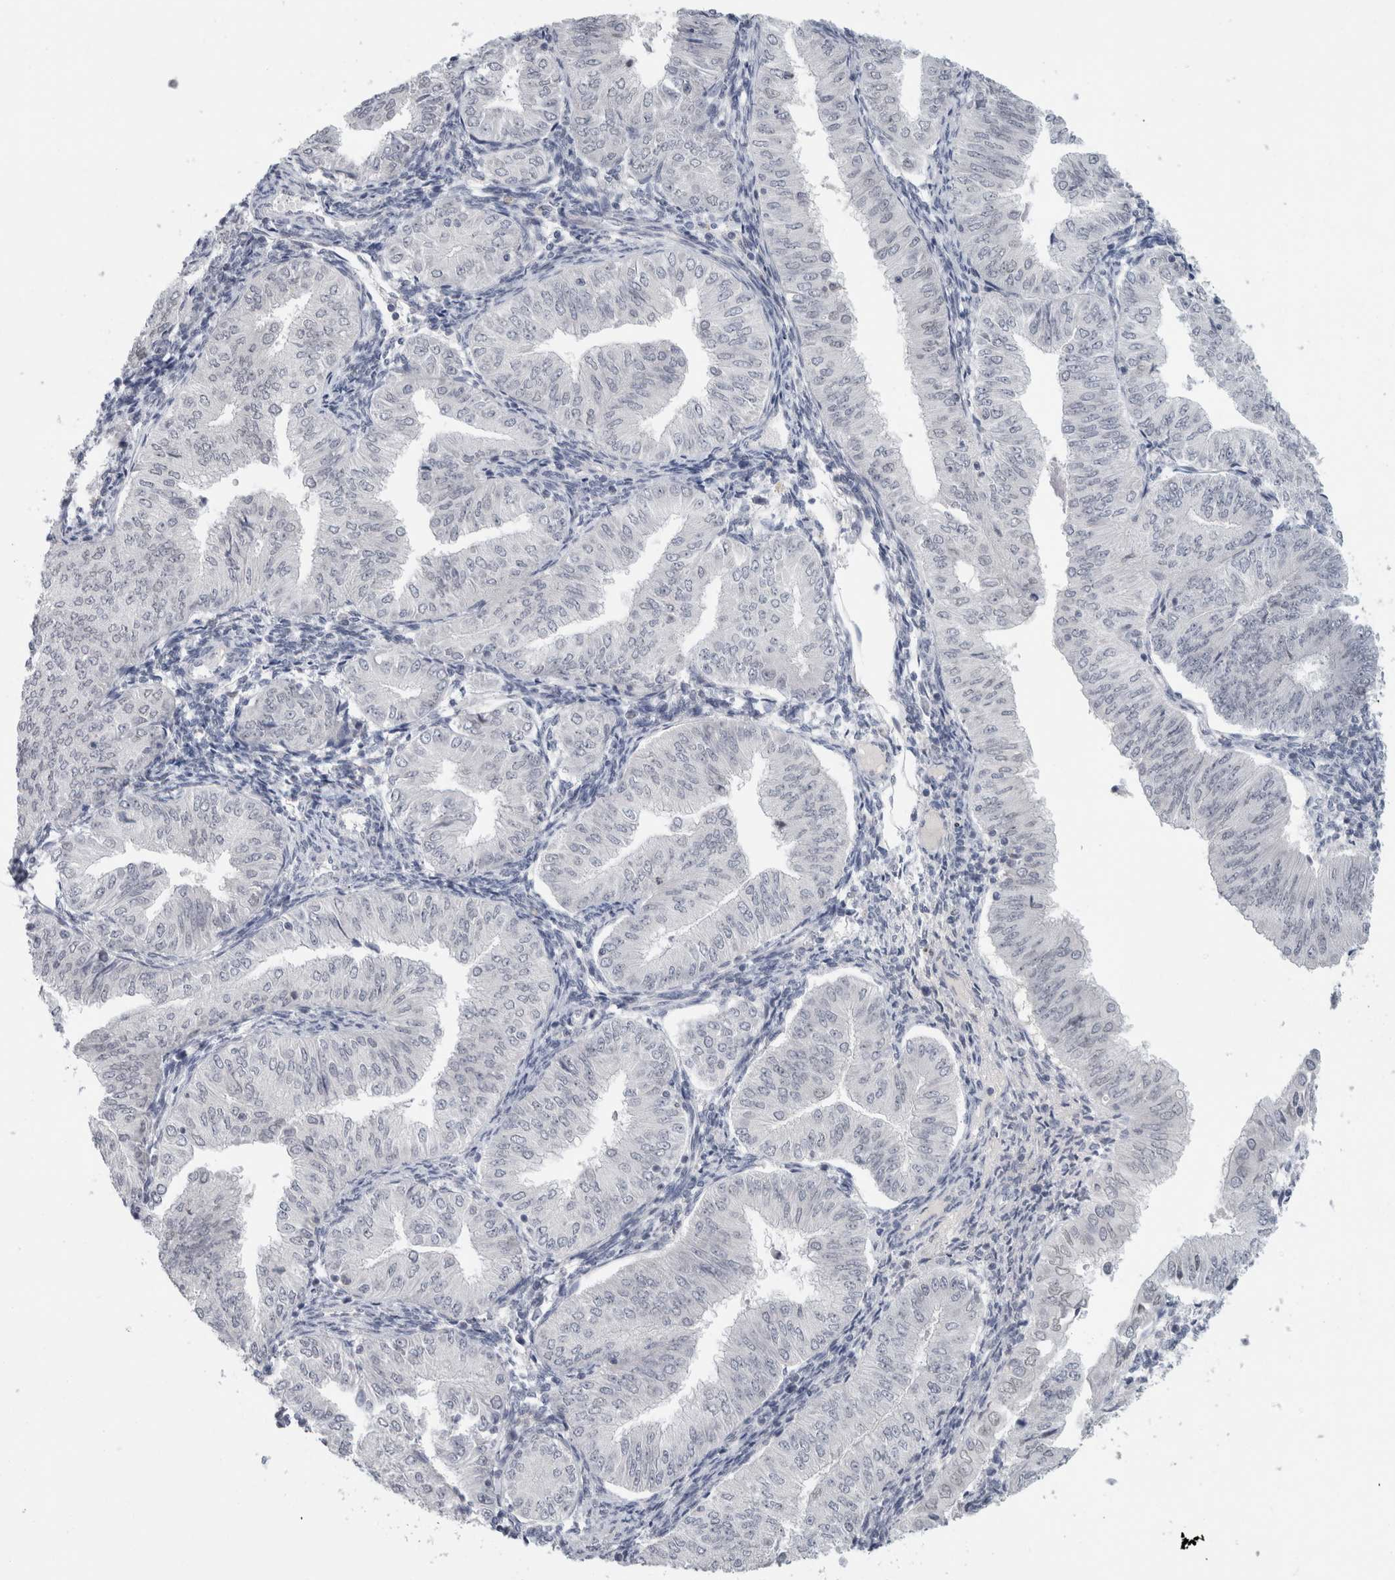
{"staining": {"intensity": "negative", "quantity": "none", "location": "none"}, "tissue": "endometrial cancer", "cell_type": "Tumor cells", "image_type": "cancer", "snomed": [{"axis": "morphology", "description": "Normal tissue, NOS"}, {"axis": "morphology", "description": "Adenocarcinoma, NOS"}, {"axis": "topography", "description": "Endometrium"}], "caption": "Endometrial adenocarcinoma was stained to show a protein in brown. There is no significant staining in tumor cells. The staining was performed using DAB to visualize the protein expression in brown, while the nuclei were stained in blue with hematoxylin (Magnification: 20x).", "gene": "ZNF770", "patient": {"sex": "female", "age": 53}}